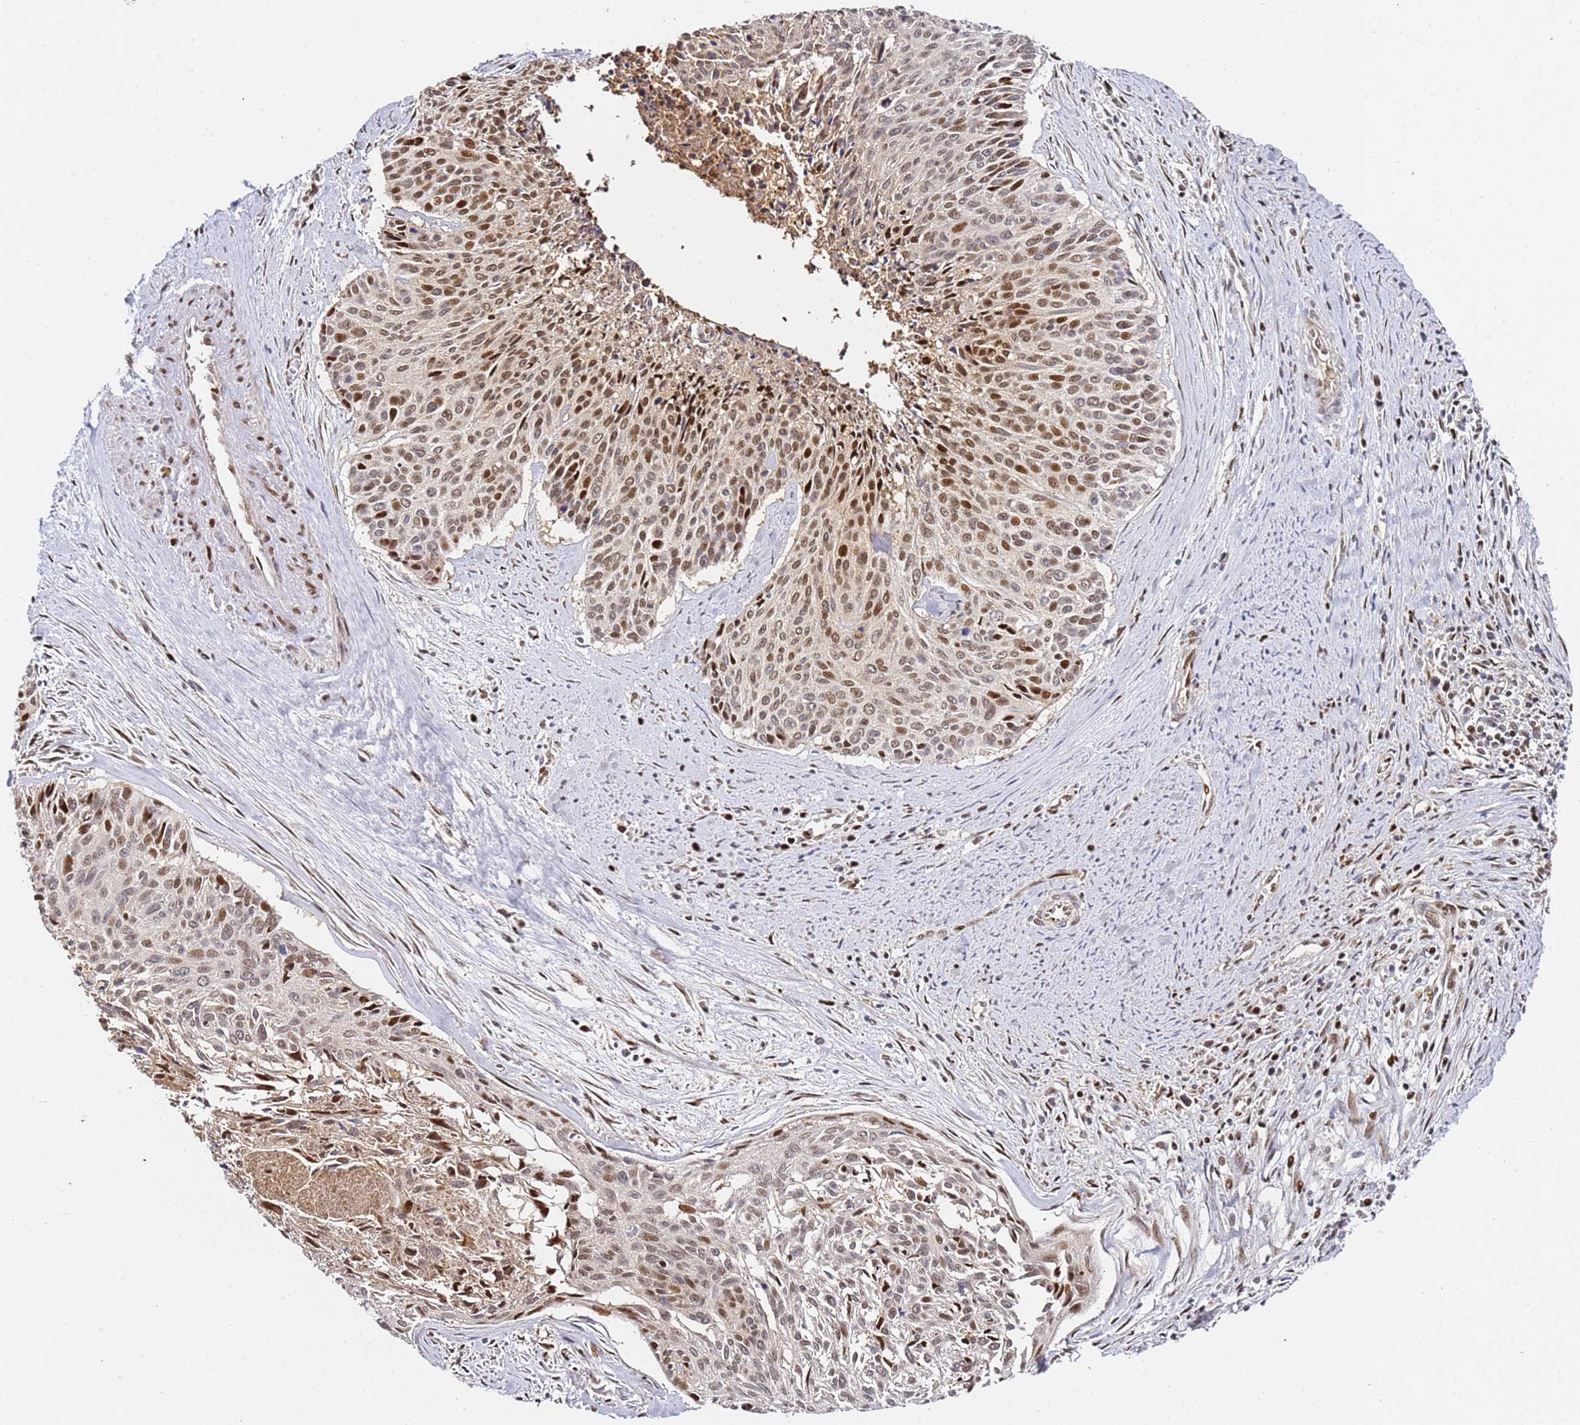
{"staining": {"intensity": "moderate", "quantity": "25%-75%", "location": "nuclear"}, "tissue": "cervical cancer", "cell_type": "Tumor cells", "image_type": "cancer", "snomed": [{"axis": "morphology", "description": "Squamous cell carcinoma, NOS"}, {"axis": "topography", "description": "Cervix"}], "caption": "Moderate nuclear staining is present in approximately 25%-75% of tumor cells in cervical cancer.", "gene": "SMOX", "patient": {"sex": "female", "age": 55}}